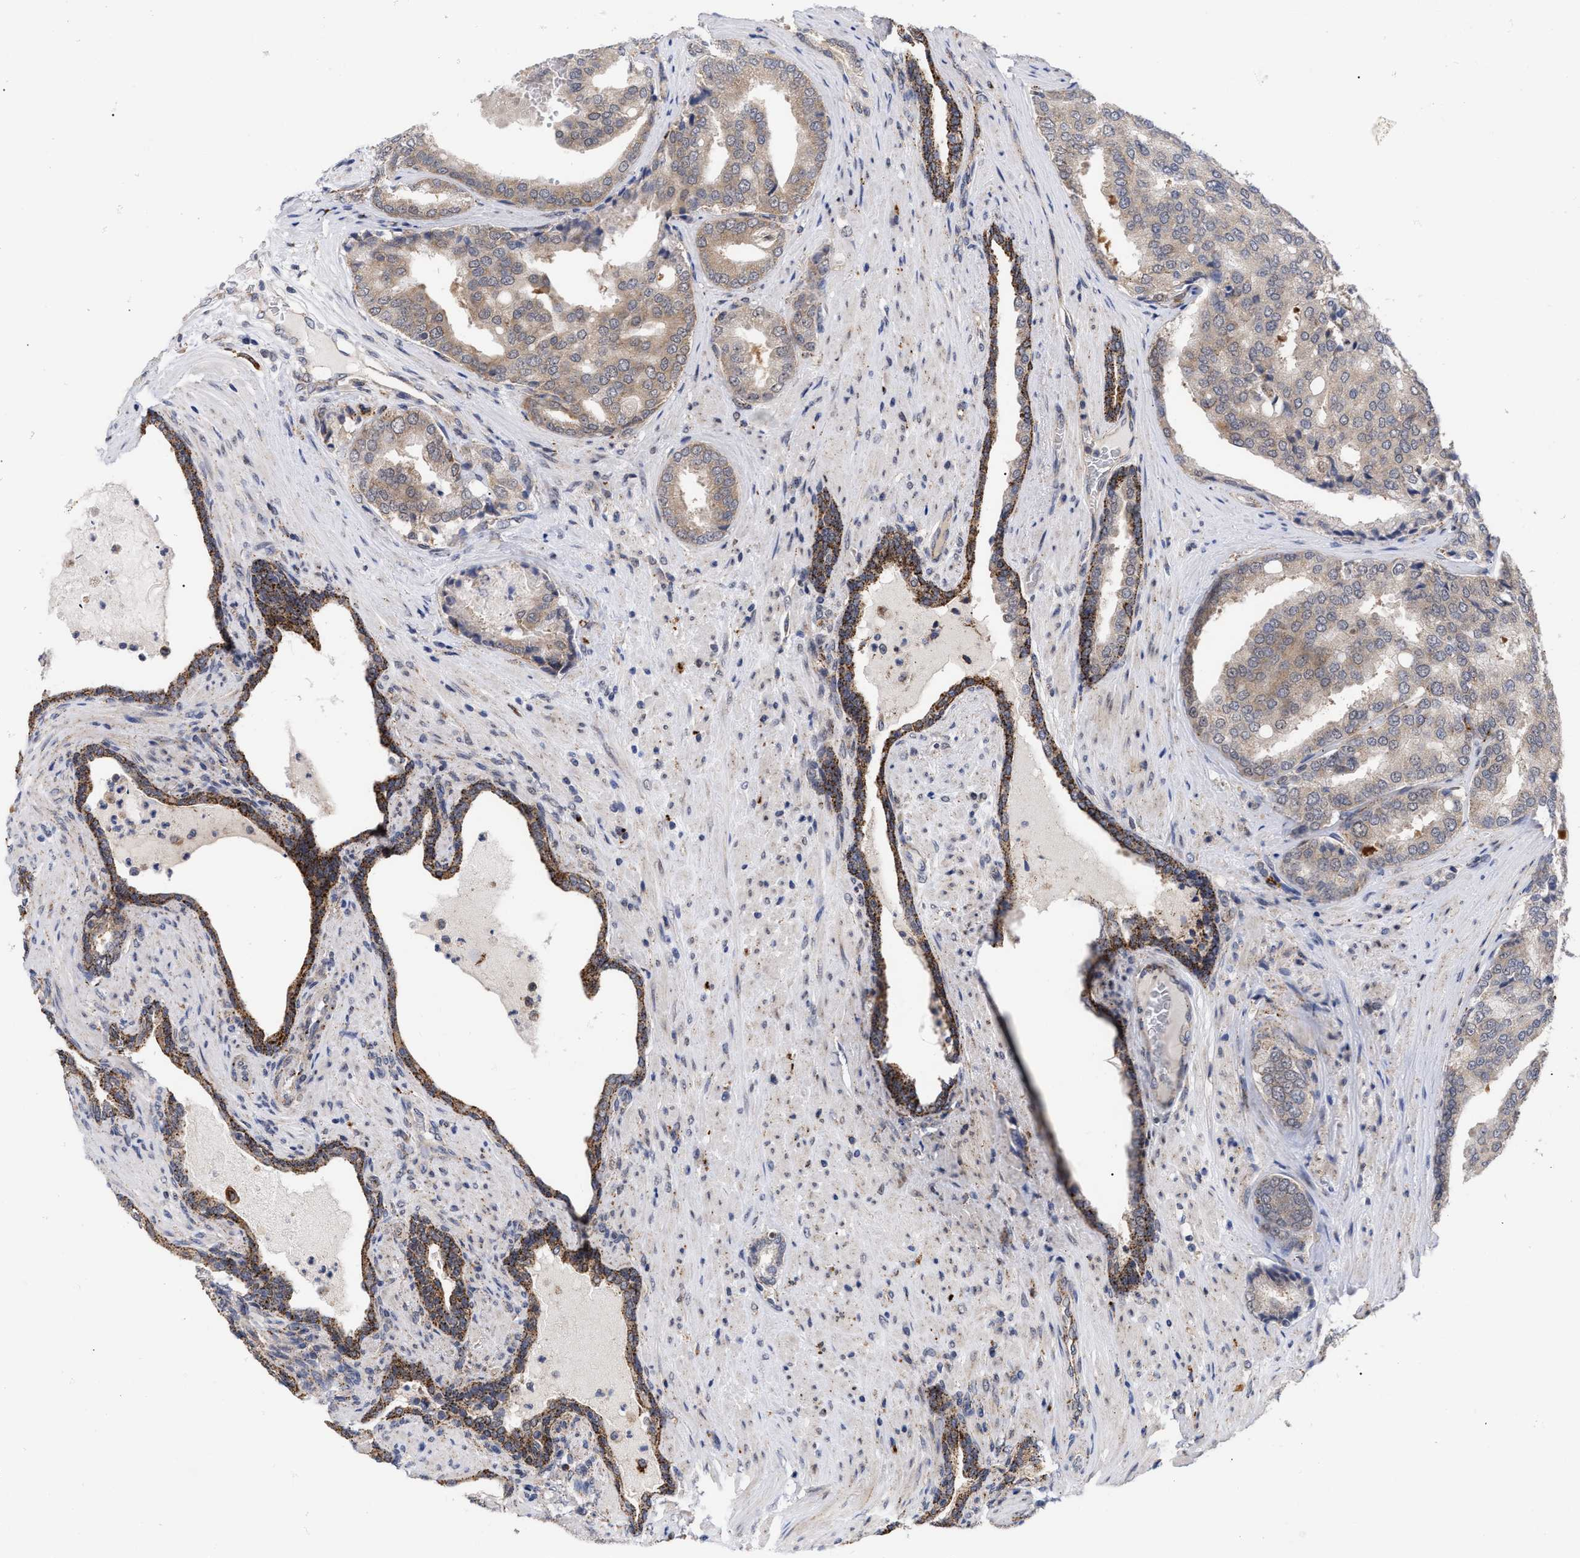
{"staining": {"intensity": "weak", "quantity": "25%-75%", "location": "cytoplasmic/membranous"}, "tissue": "prostate cancer", "cell_type": "Tumor cells", "image_type": "cancer", "snomed": [{"axis": "morphology", "description": "Adenocarcinoma, High grade"}, {"axis": "topography", "description": "Prostate"}], "caption": "Immunohistochemistry (IHC) of adenocarcinoma (high-grade) (prostate) displays low levels of weak cytoplasmic/membranous expression in about 25%-75% of tumor cells.", "gene": "UPF1", "patient": {"sex": "male", "age": 50}}